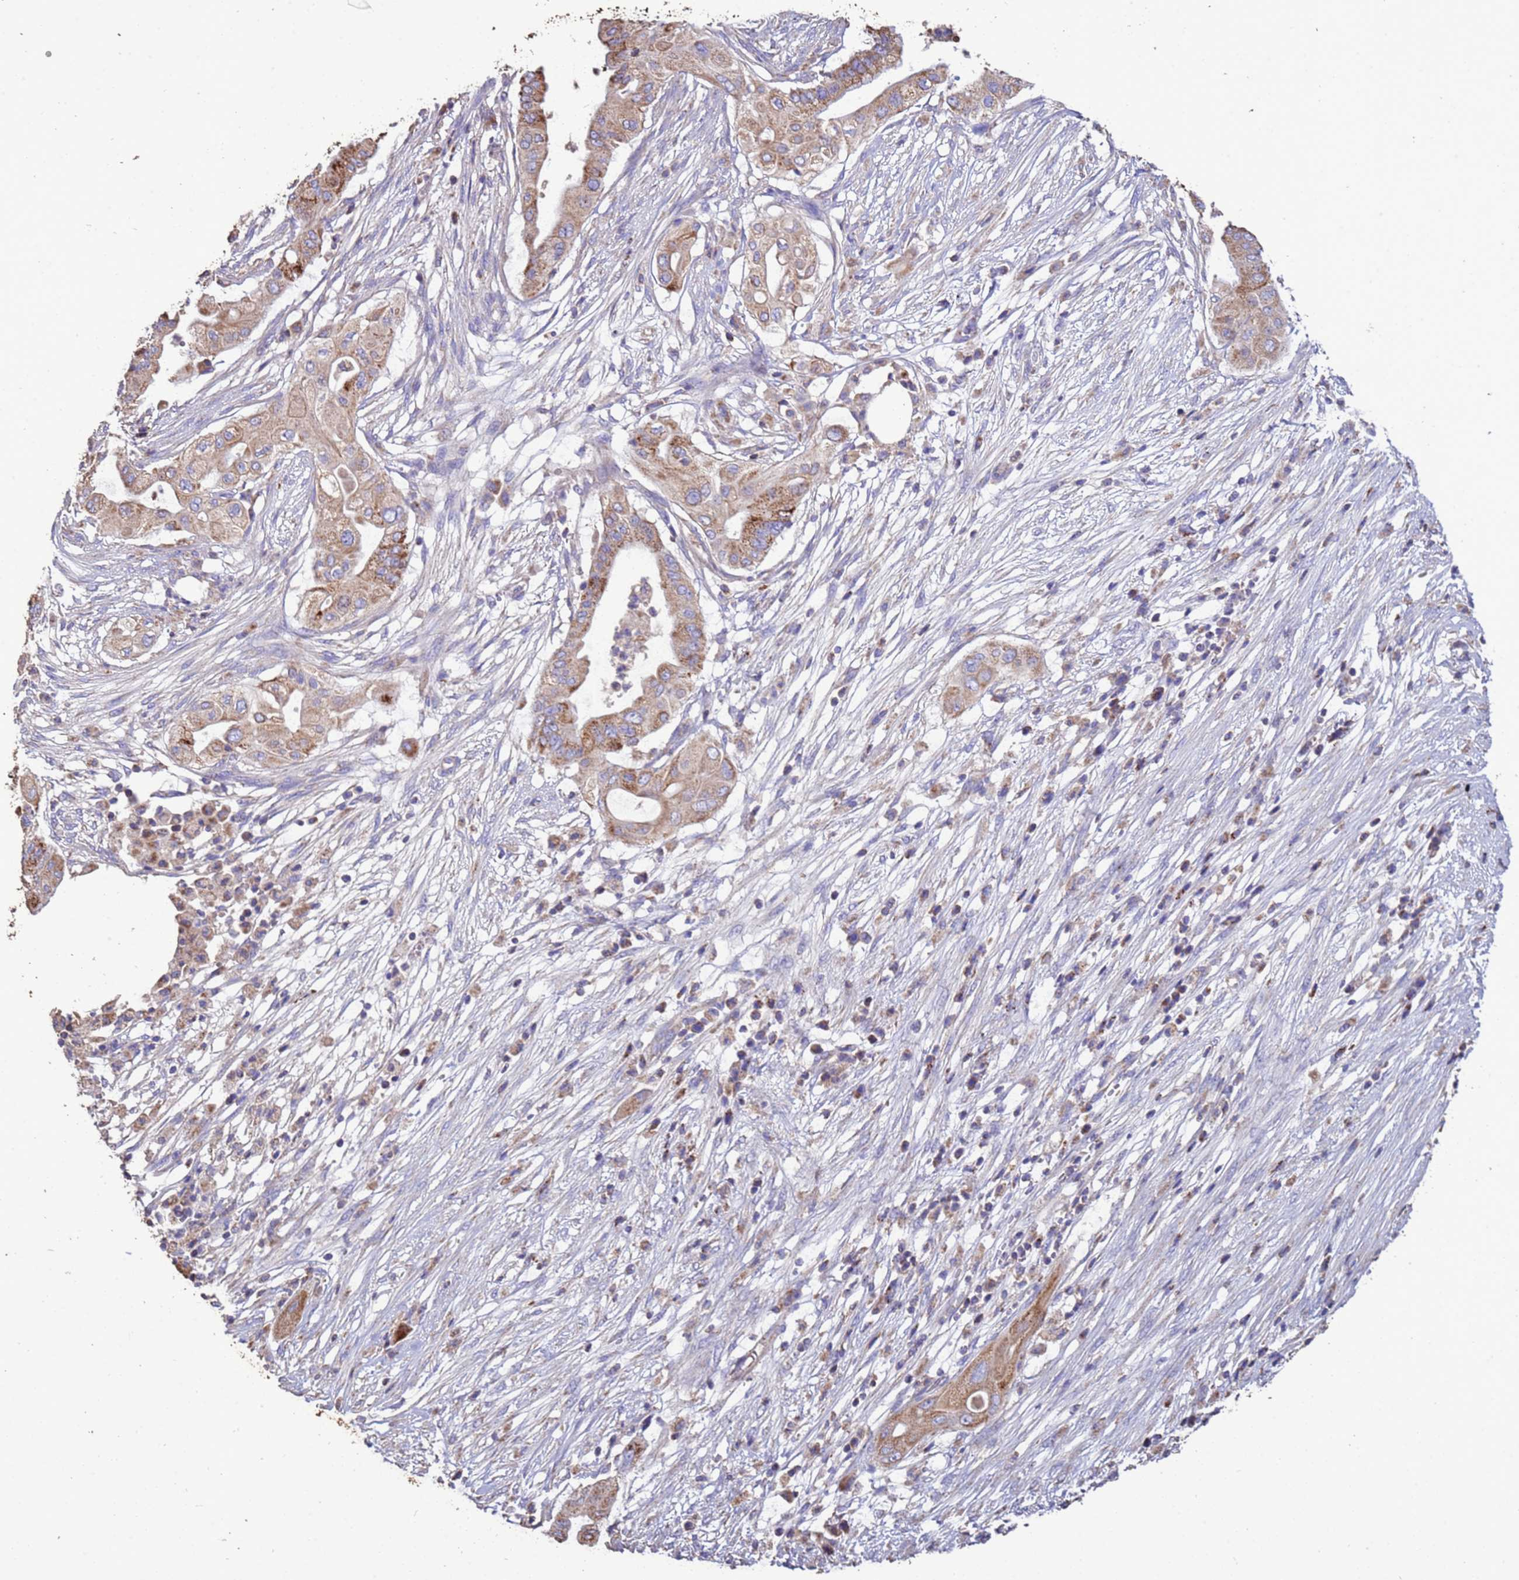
{"staining": {"intensity": "moderate", "quantity": ">75%", "location": "cytoplasmic/membranous"}, "tissue": "pancreatic cancer", "cell_type": "Tumor cells", "image_type": "cancer", "snomed": [{"axis": "morphology", "description": "Adenocarcinoma, NOS"}, {"axis": "topography", "description": "Pancreas"}], "caption": "Protein expression analysis of pancreatic cancer (adenocarcinoma) displays moderate cytoplasmic/membranous staining in about >75% of tumor cells.", "gene": "ZNFX1", "patient": {"sex": "male", "age": 68}}